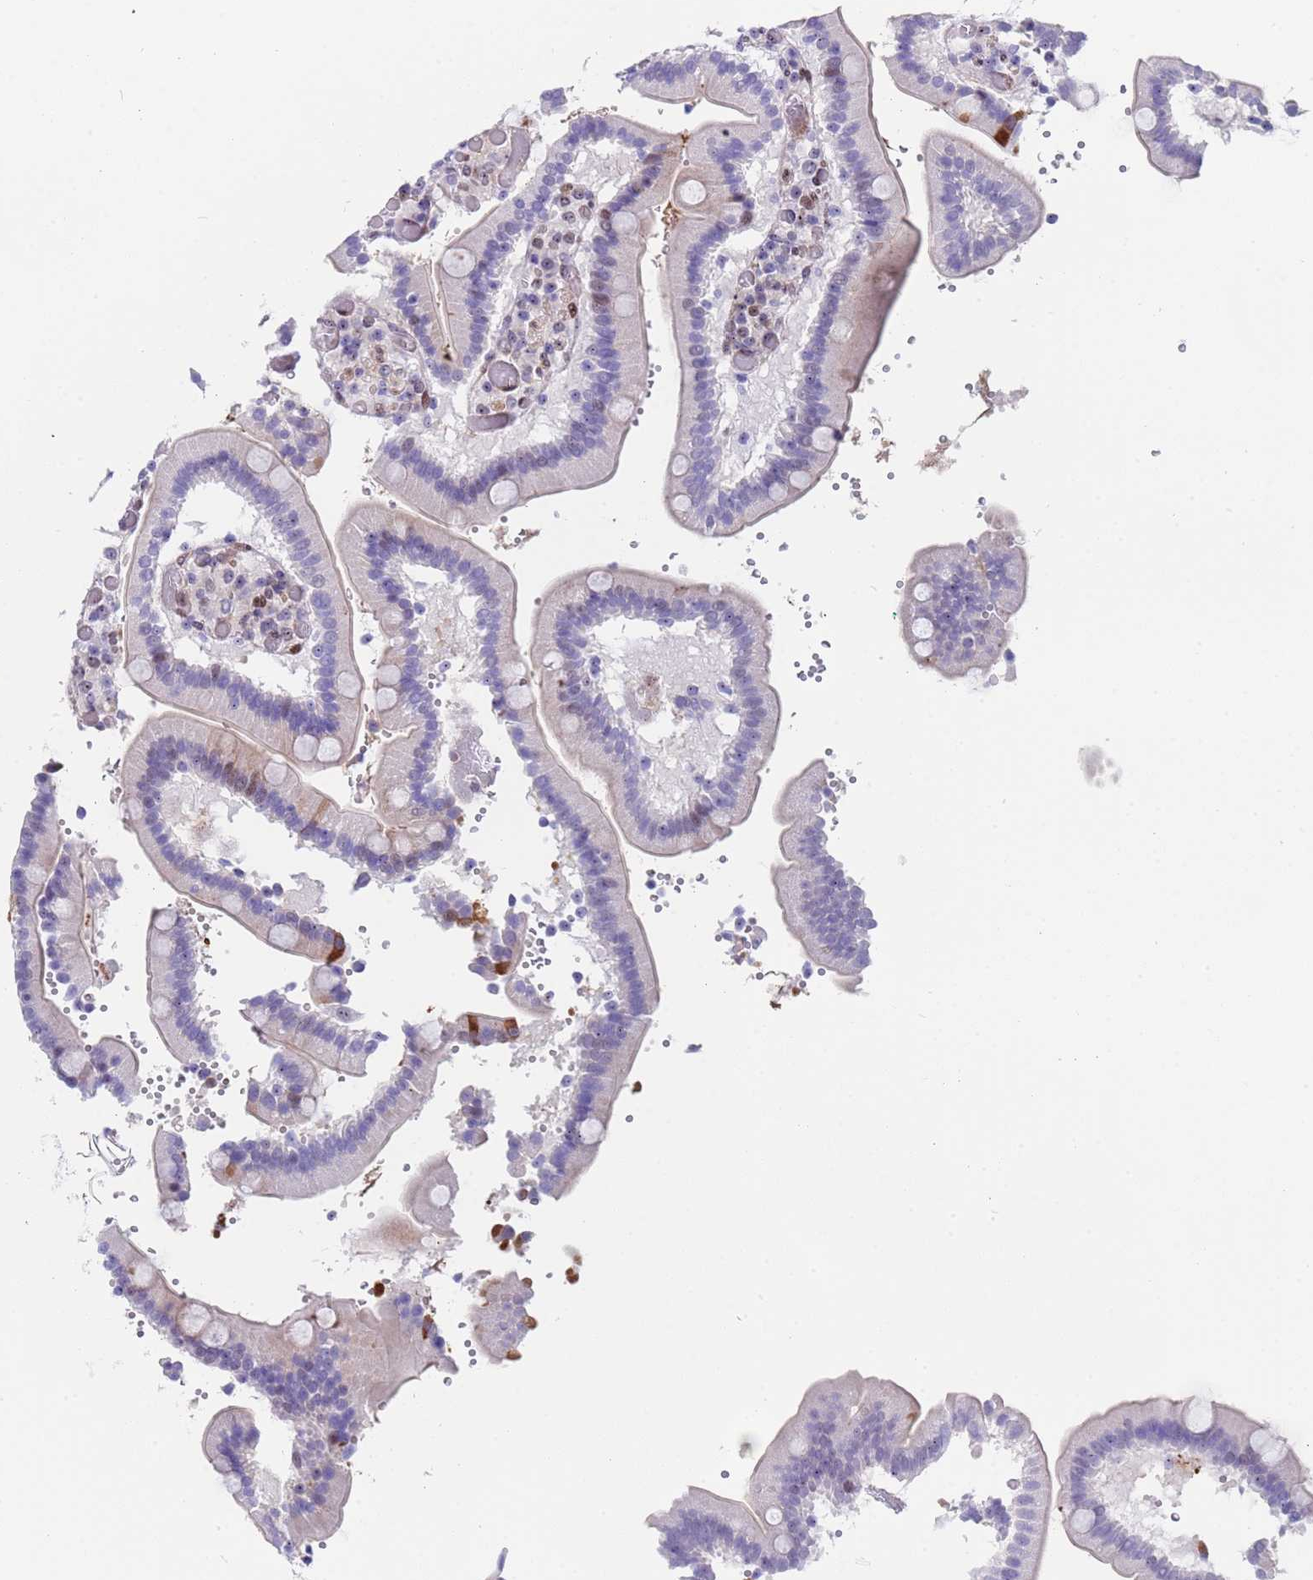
{"staining": {"intensity": "strong", "quantity": "25%-75%", "location": "cytoplasmic/membranous"}, "tissue": "duodenum", "cell_type": "Glandular cells", "image_type": "normal", "snomed": [{"axis": "morphology", "description": "Normal tissue, NOS"}, {"axis": "topography", "description": "Duodenum"}], "caption": "Immunohistochemical staining of unremarkable human duodenum reveals 25%-75% levels of strong cytoplasmic/membranous protein positivity in approximately 25%-75% of glandular cells. The protein is stained brown, and the nuclei are stained in blue (DAB IHC with brightfield microscopy, high magnification).", "gene": "POP5", "patient": {"sex": "female", "age": 62}}